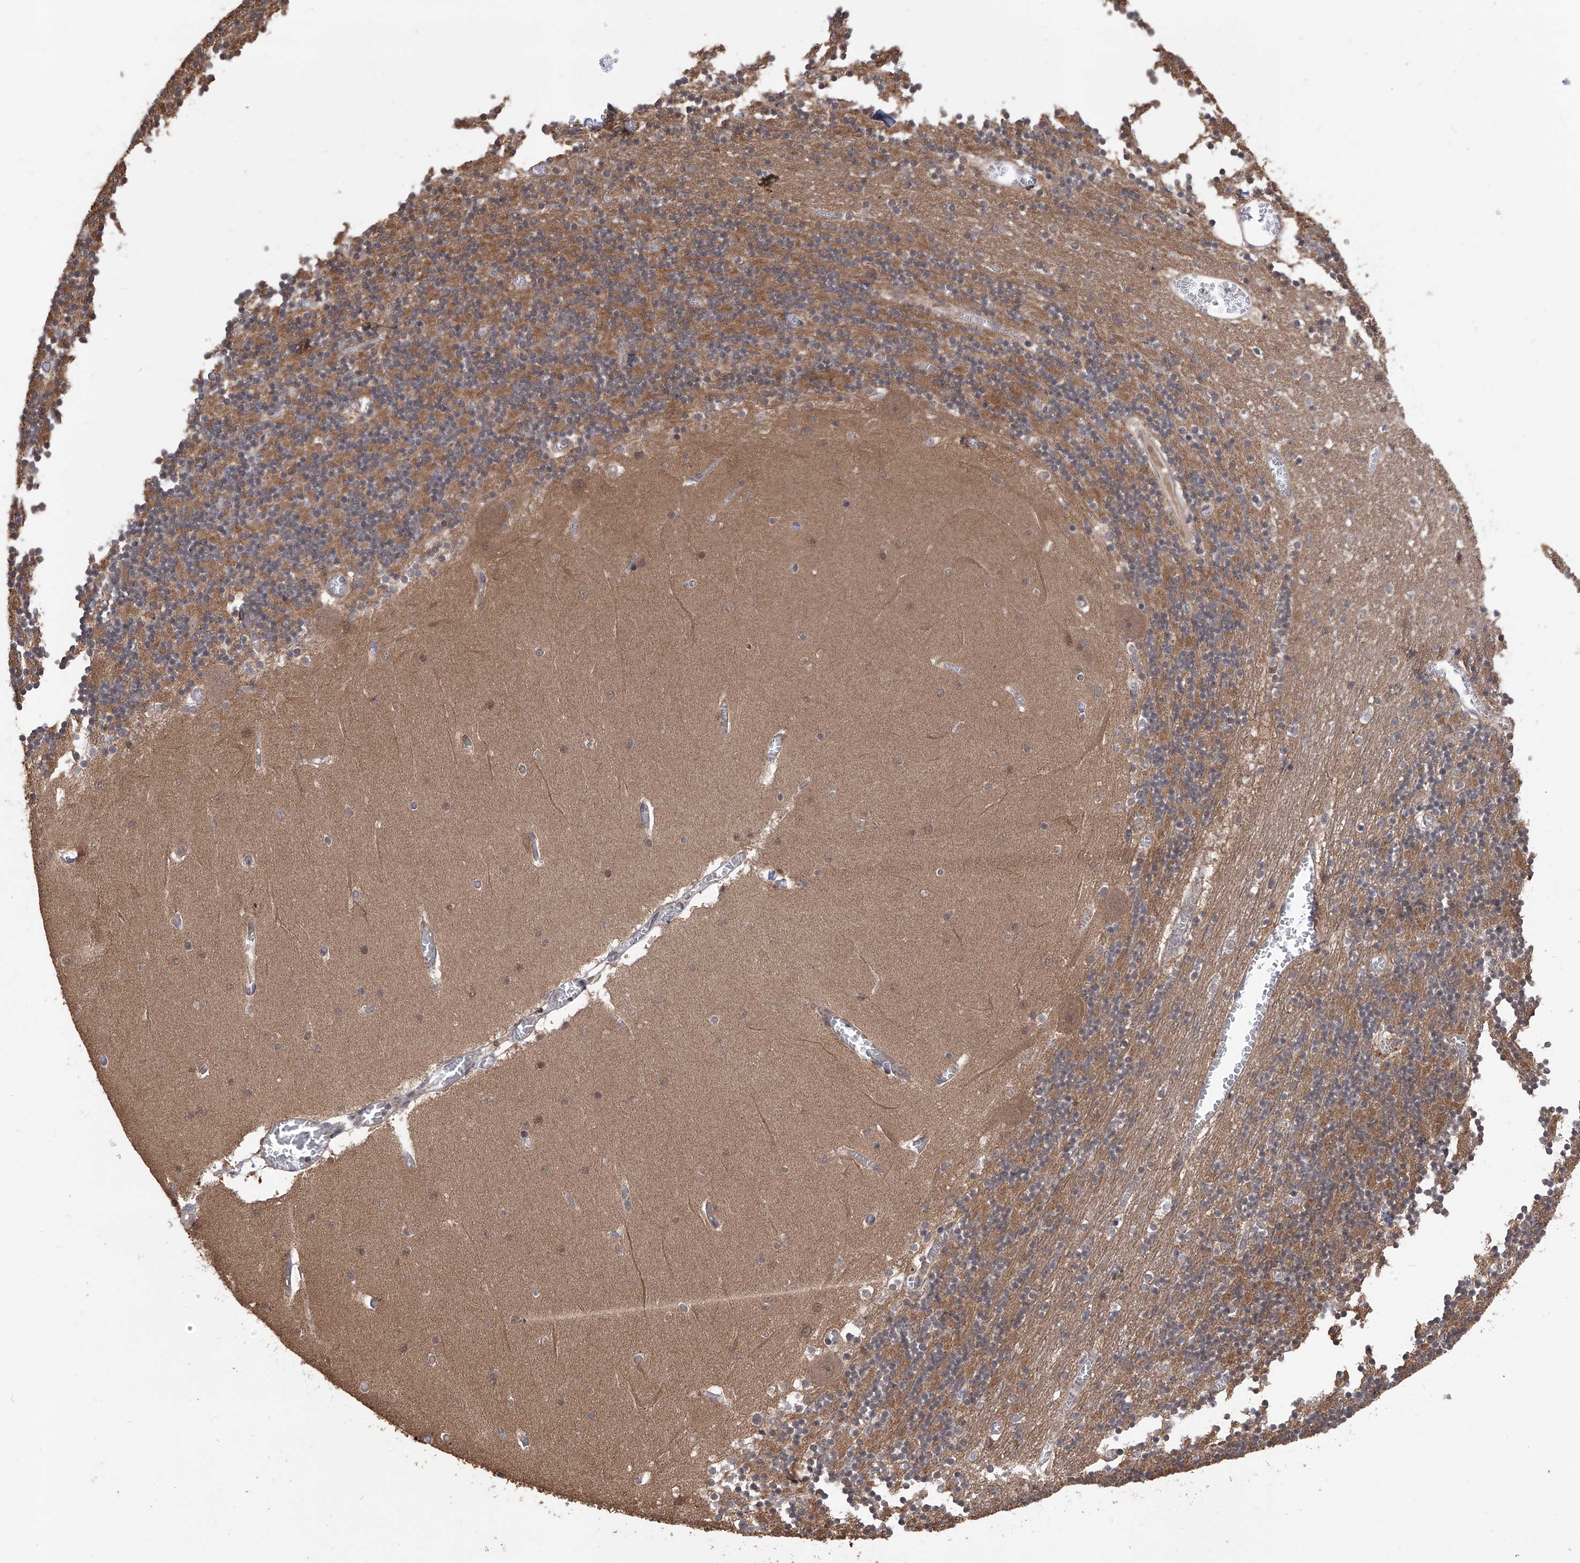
{"staining": {"intensity": "moderate", "quantity": ">75%", "location": "cytoplasmic/membranous"}, "tissue": "cerebellum", "cell_type": "Cells in granular layer", "image_type": "normal", "snomed": [{"axis": "morphology", "description": "Normal tissue, NOS"}, {"axis": "topography", "description": "Cerebellum"}], "caption": "Protein expression analysis of unremarkable cerebellum shows moderate cytoplasmic/membranous staining in about >75% of cells in granular layer. Using DAB (brown) and hematoxylin (blue) stains, captured at high magnification using brightfield microscopy.", "gene": "LYSMD4", "patient": {"sex": "female", "age": 28}}